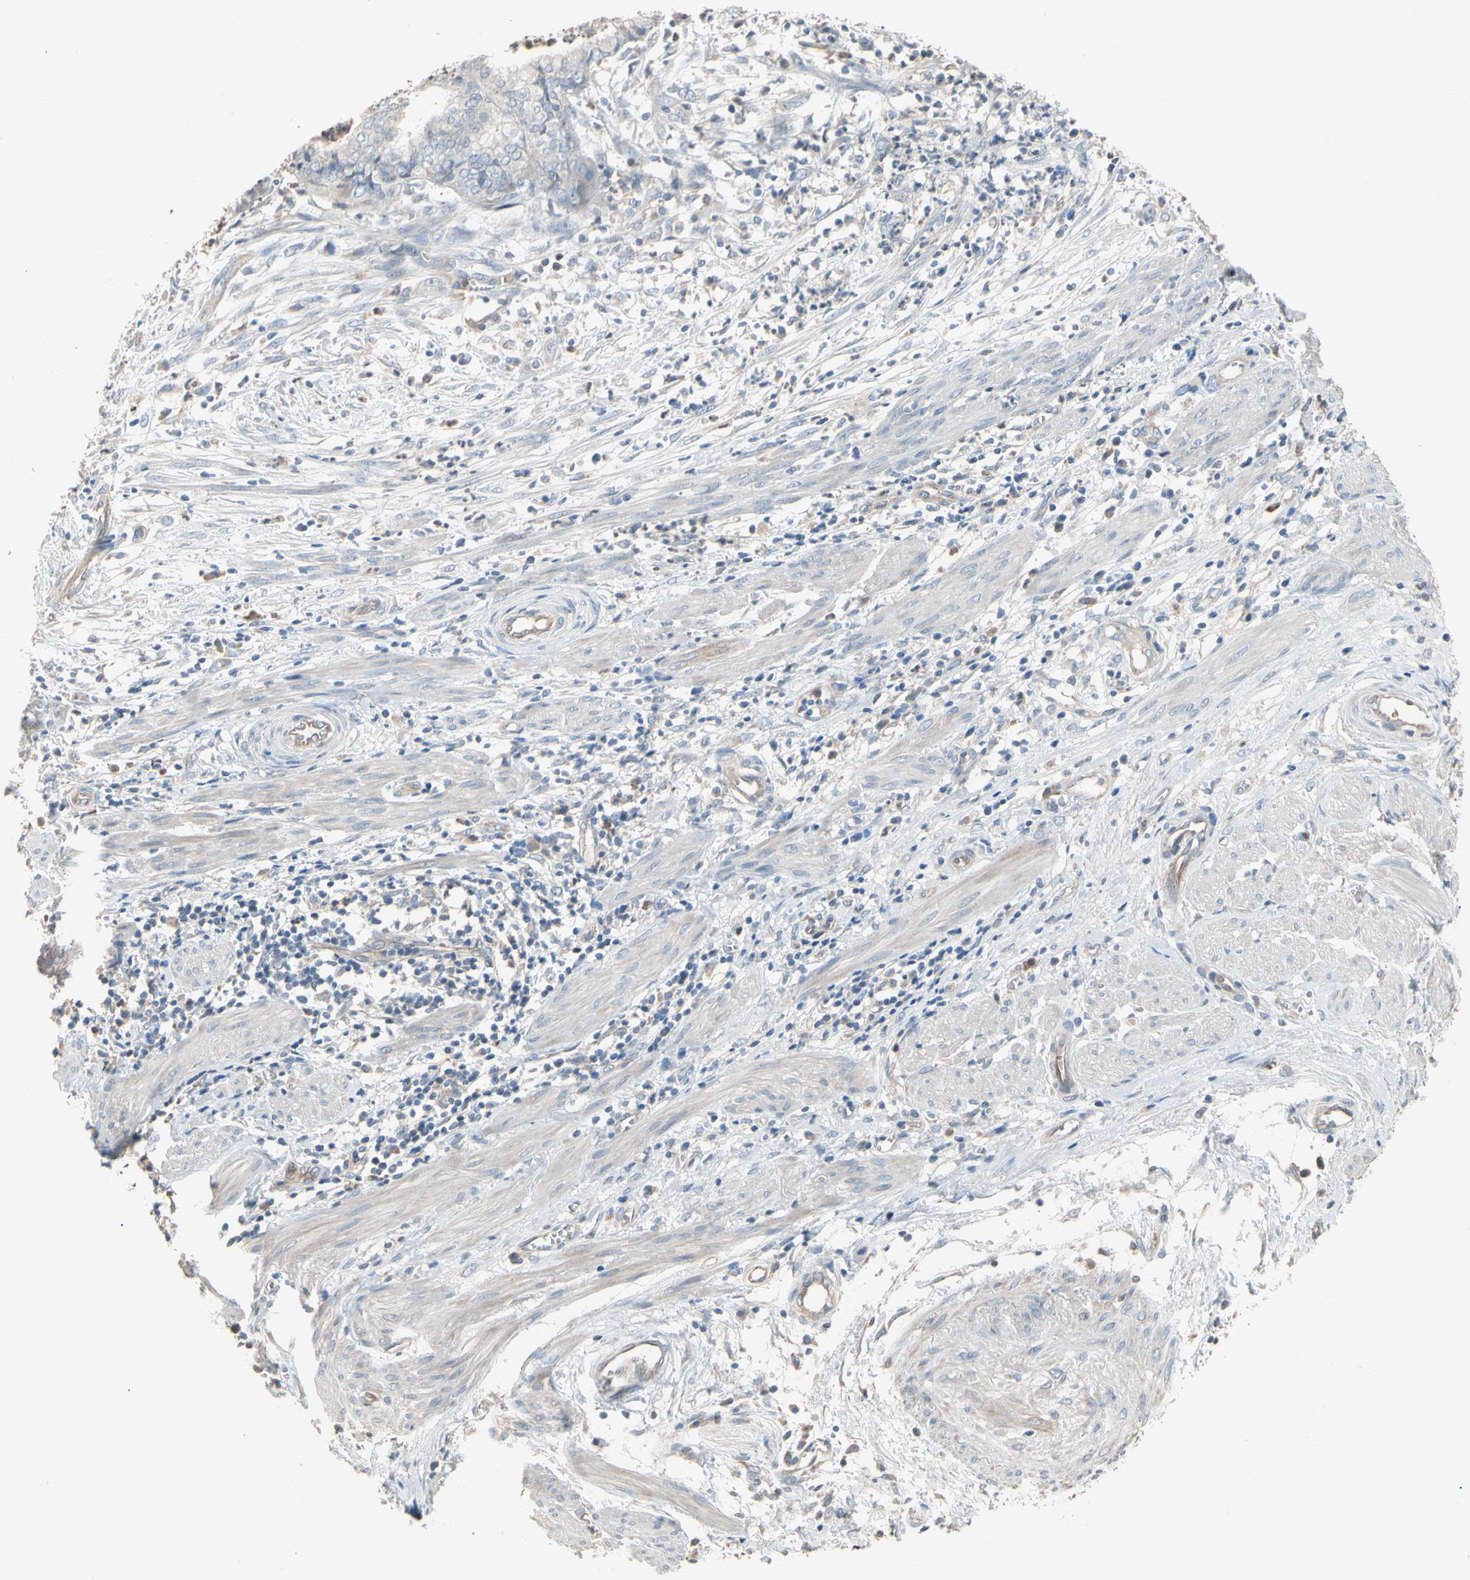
{"staining": {"intensity": "negative", "quantity": "none", "location": "none"}, "tissue": "endometrial cancer", "cell_type": "Tumor cells", "image_type": "cancer", "snomed": [{"axis": "morphology", "description": "Necrosis, NOS"}, {"axis": "morphology", "description": "Adenocarcinoma, NOS"}, {"axis": "topography", "description": "Endometrium"}], "caption": "A high-resolution histopathology image shows IHC staining of adenocarcinoma (endometrial), which shows no significant positivity in tumor cells.", "gene": "BBOX1", "patient": {"sex": "female", "age": 79}}